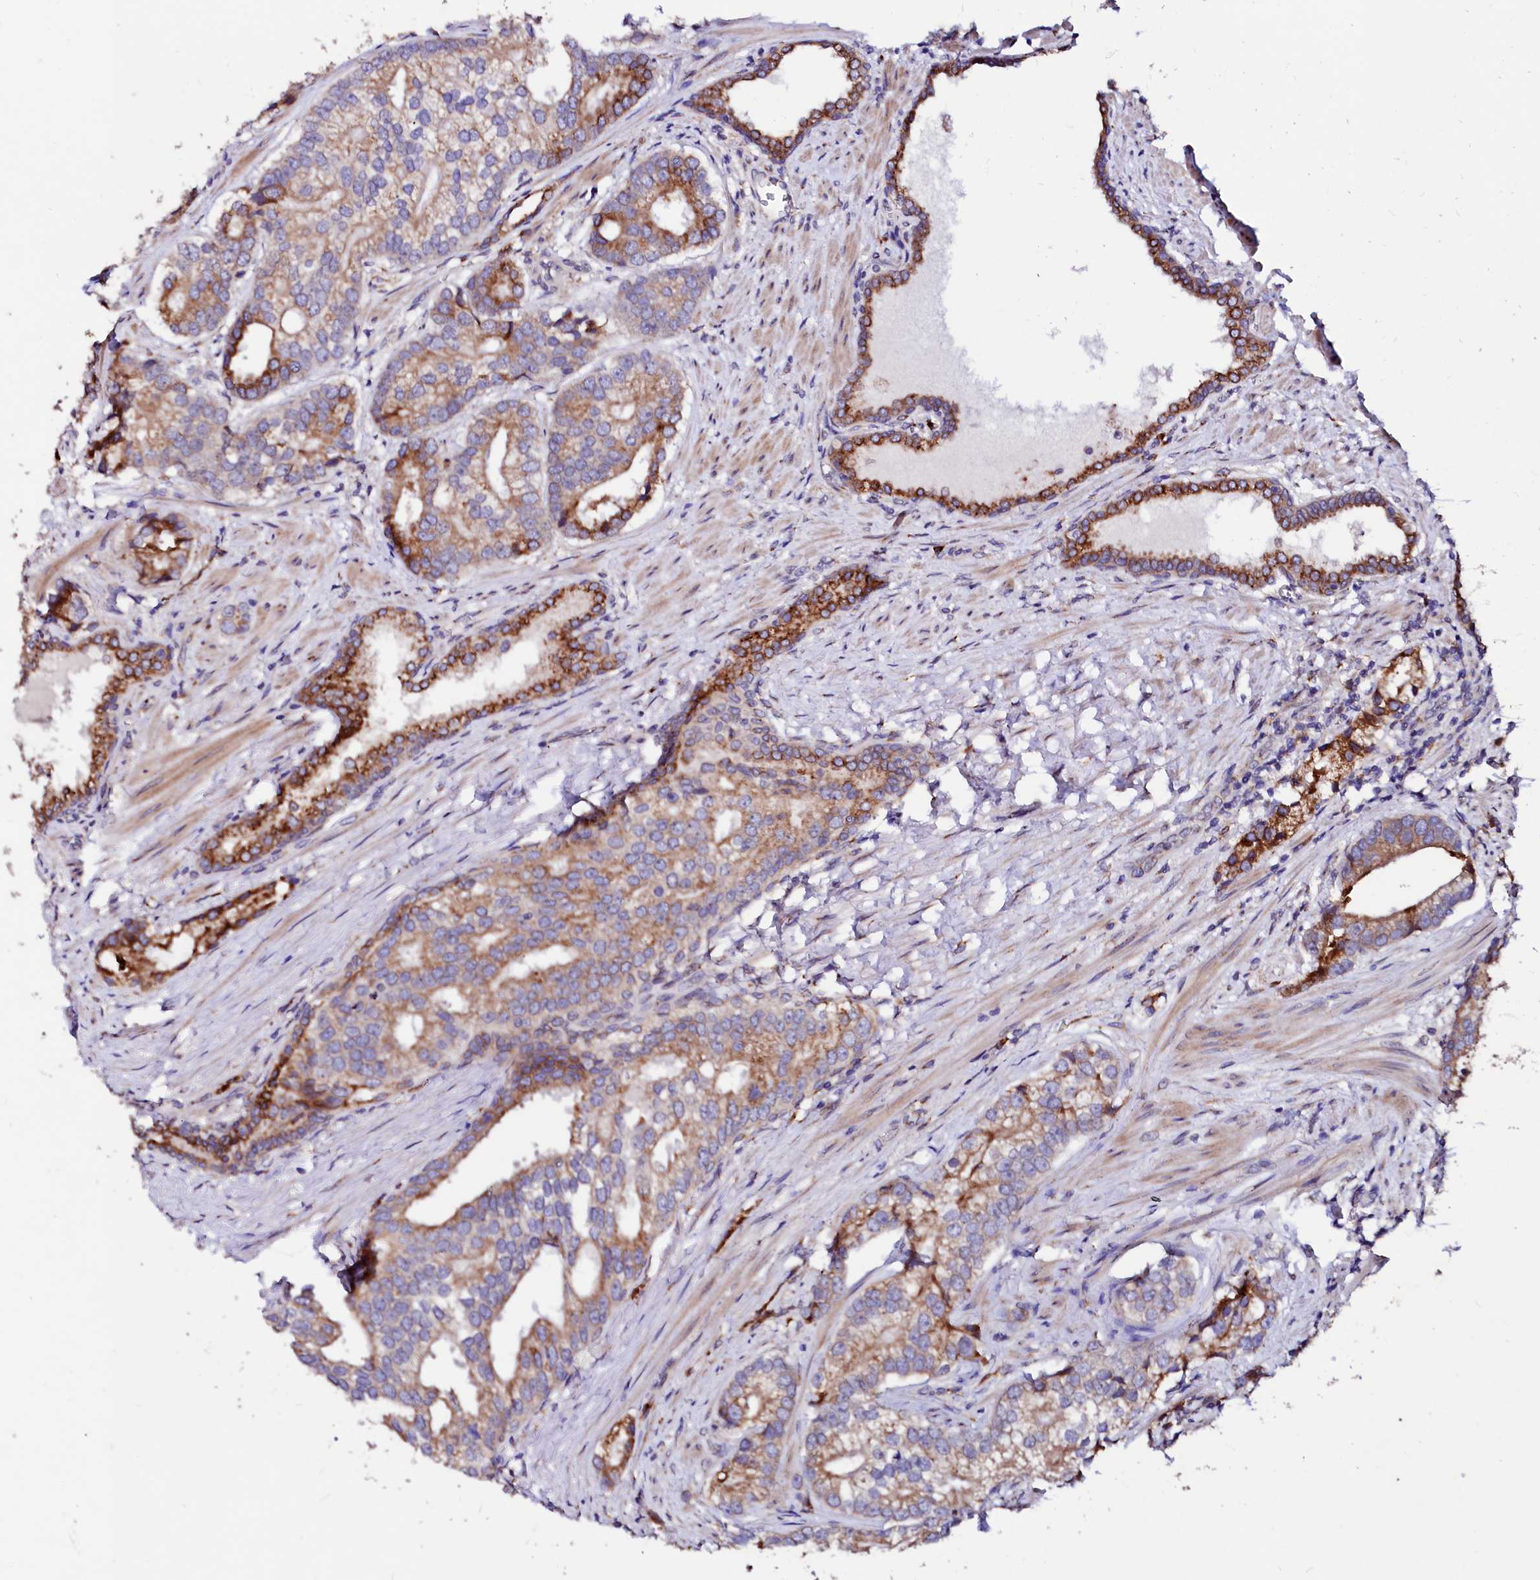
{"staining": {"intensity": "strong", "quantity": "25%-75%", "location": "cytoplasmic/membranous"}, "tissue": "prostate cancer", "cell_type": "Tumor cells", "image_type": "cancer", "snomed": [{"axis": "morphology", "description": "Adenocarcinoma, High grade"}, {"axis": "topography", "description": "Prostate"}], "caption": "Immunohistochemistry (IHC) micrograph of neoplastic tissue: human prostate cancer stained using immunohistochemistry exhibits high levels of strong protein expression localized specifically in the cytoplasmic/membranous of tumor cells, appearing as a cytoplasmic/membranous brown color.", "gene": "LMAN1", "patient": {"sex": "male", "age": 75}}